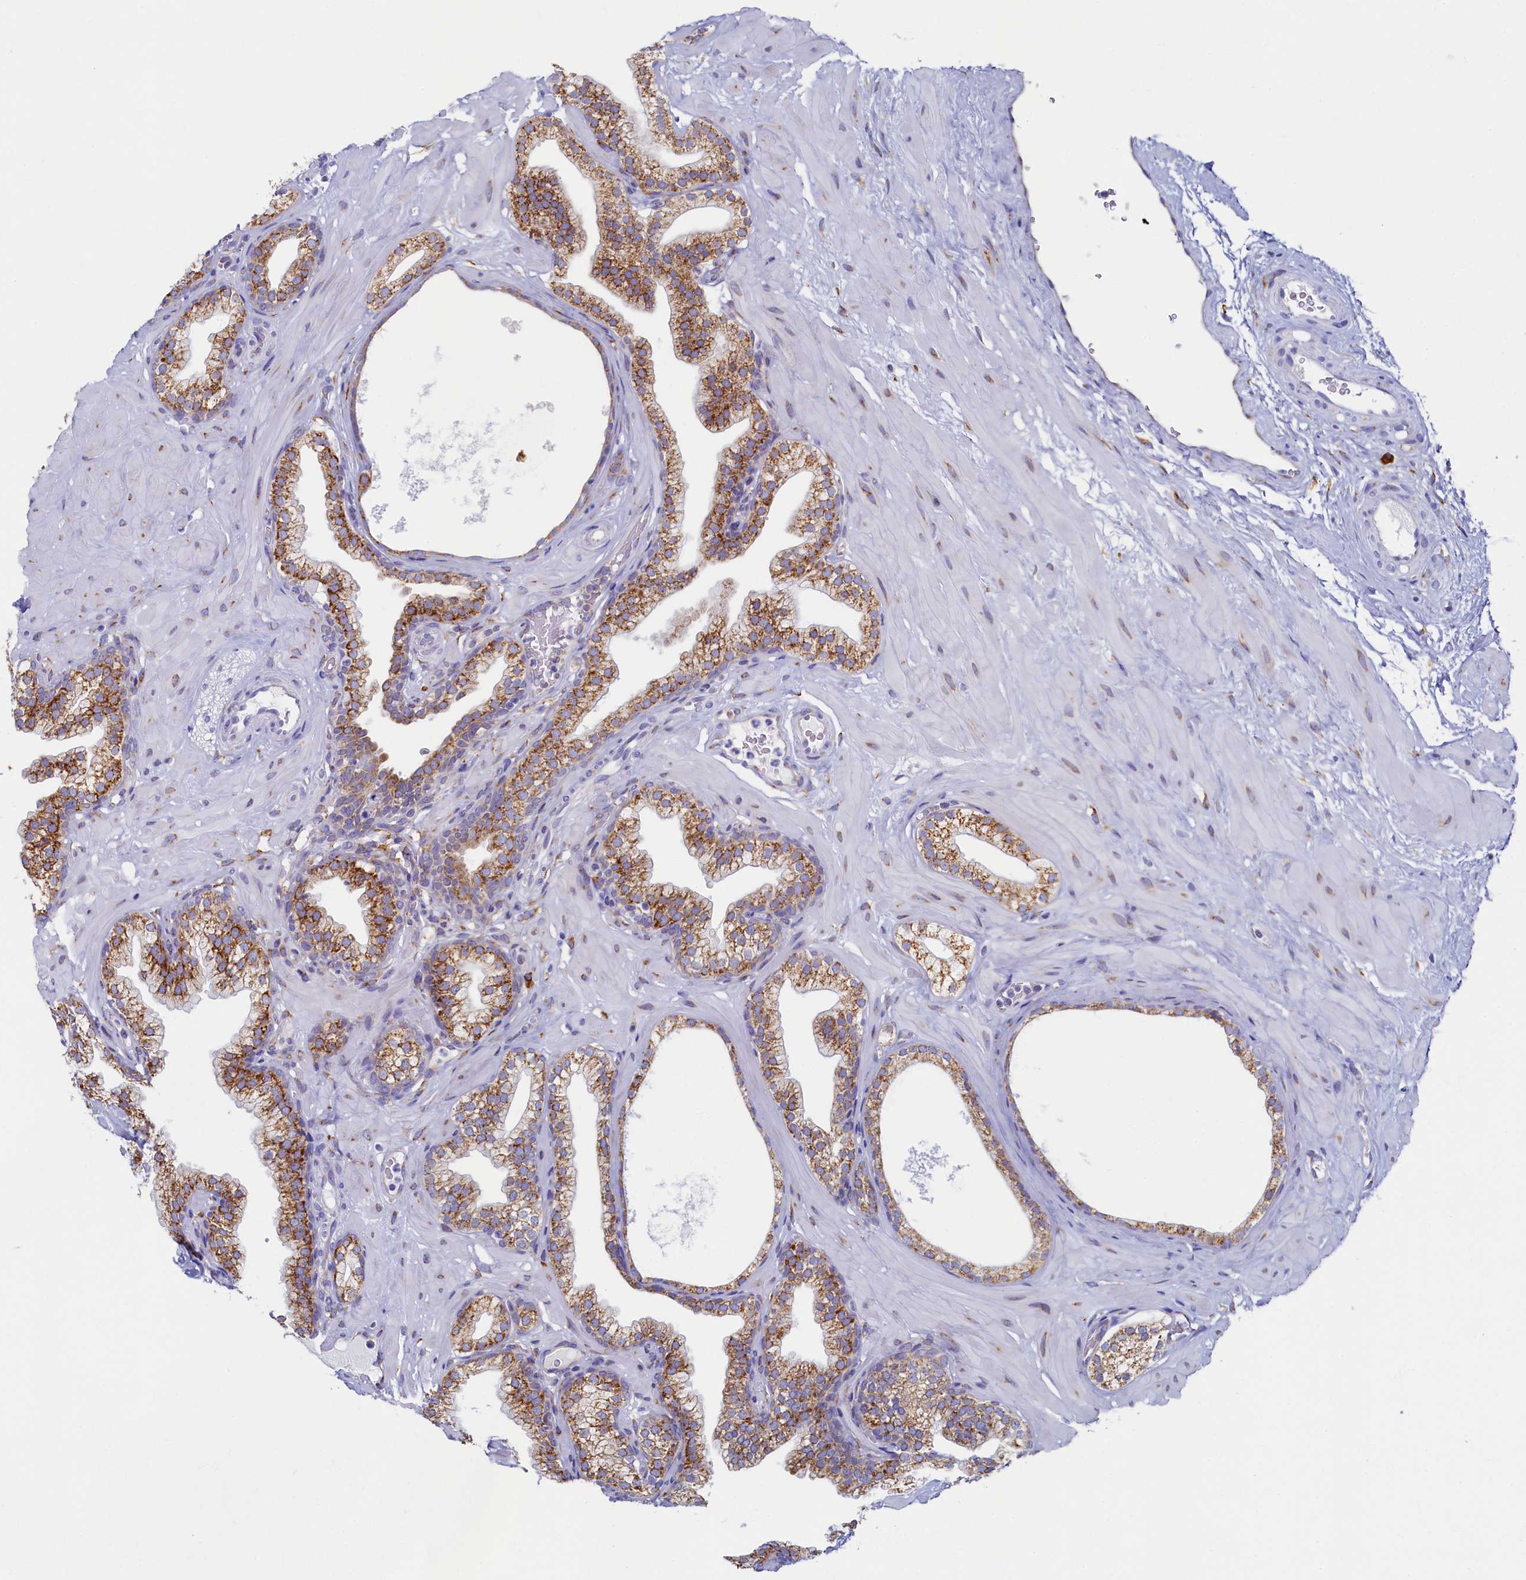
{"staining": {"intensity": "moderate", "quantity": ">75%", "location": "cytoplasmic/membranous"}, "tissue": "prostate", "cell_type": "Glandular cells", "image_type": "normal", "snomed": [{"axis": "morphology", "description": "Normal tissue, NOS"}, {"axis": "morphology", "description": "Urothelial carcinoma, Low grade"}, {"axis": "topography", "description": "Urinary bladder"}, {"axis": "topography", "description": "Prostate"}], "caption": "This photomicrograph reveals immunohistochemistry staining of unremarkable human prostate, with medium moderate cytoplasmic/membranous positivity in approximately >75% of glandular cells.", "gene": "TMEM18", "patient": {"sex": "male", "age": 60}}